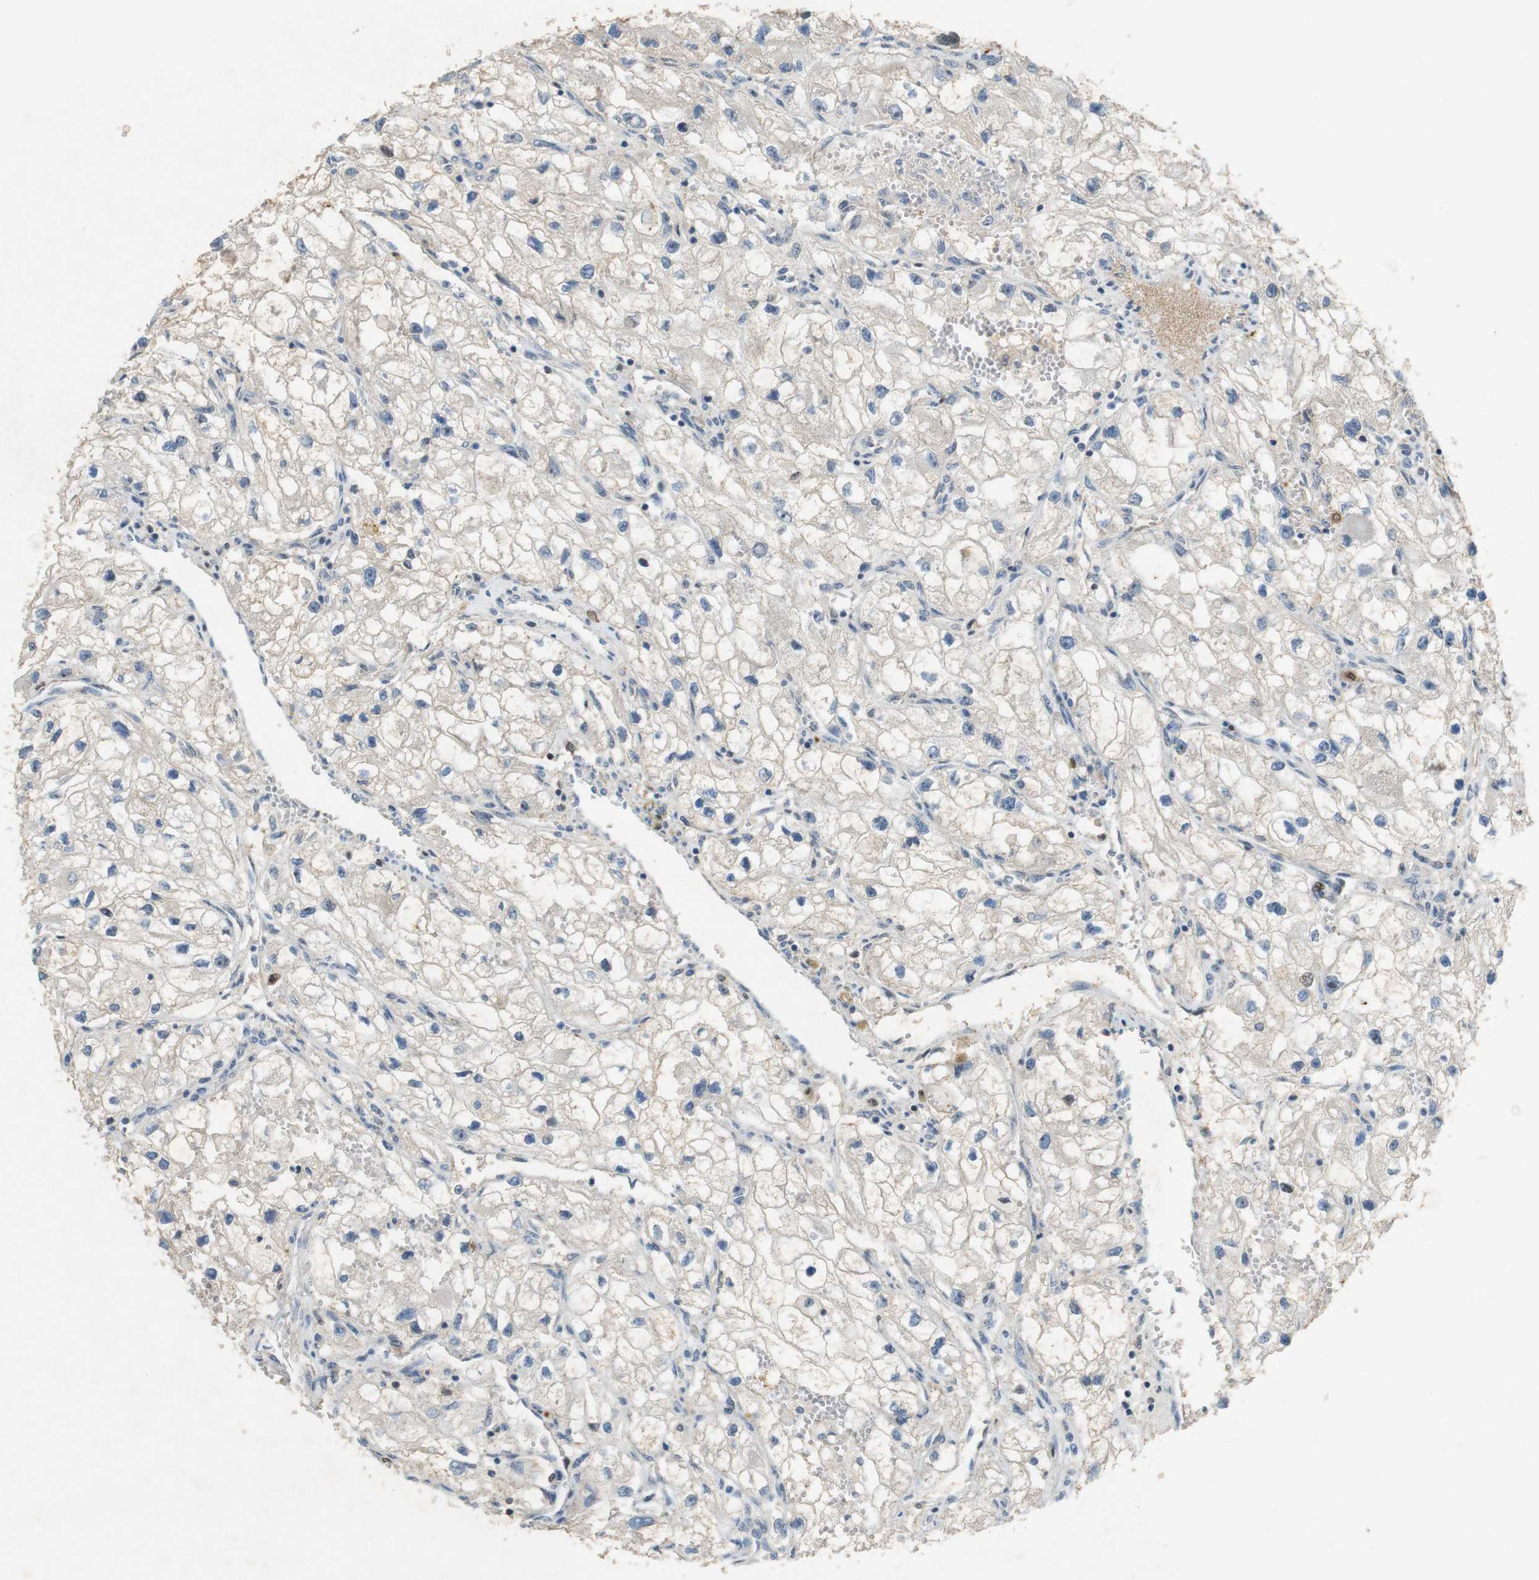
{"staining": {"intensity": "negative", "quantity": "none", "location": "none"}, "tissue": "renal cancer", "cell_type": "Tumor cells", "image_type": "cancer", "snomed": [{"axis": "morphology", "description": "Adenocarcinoma, NOS"}, {"axis": "topography", "description": "Kidney"}], "caption": "This is a photomicrograph of IHC staining of adenocarcinoma (renal), which shows no positivity in tumor cells. (DAB immunohistochemistry (IHC) visualized using brightfield microscopy, high magnification).", "gene": "TJP3", "patient": {"sex": "female", "age": 70}}